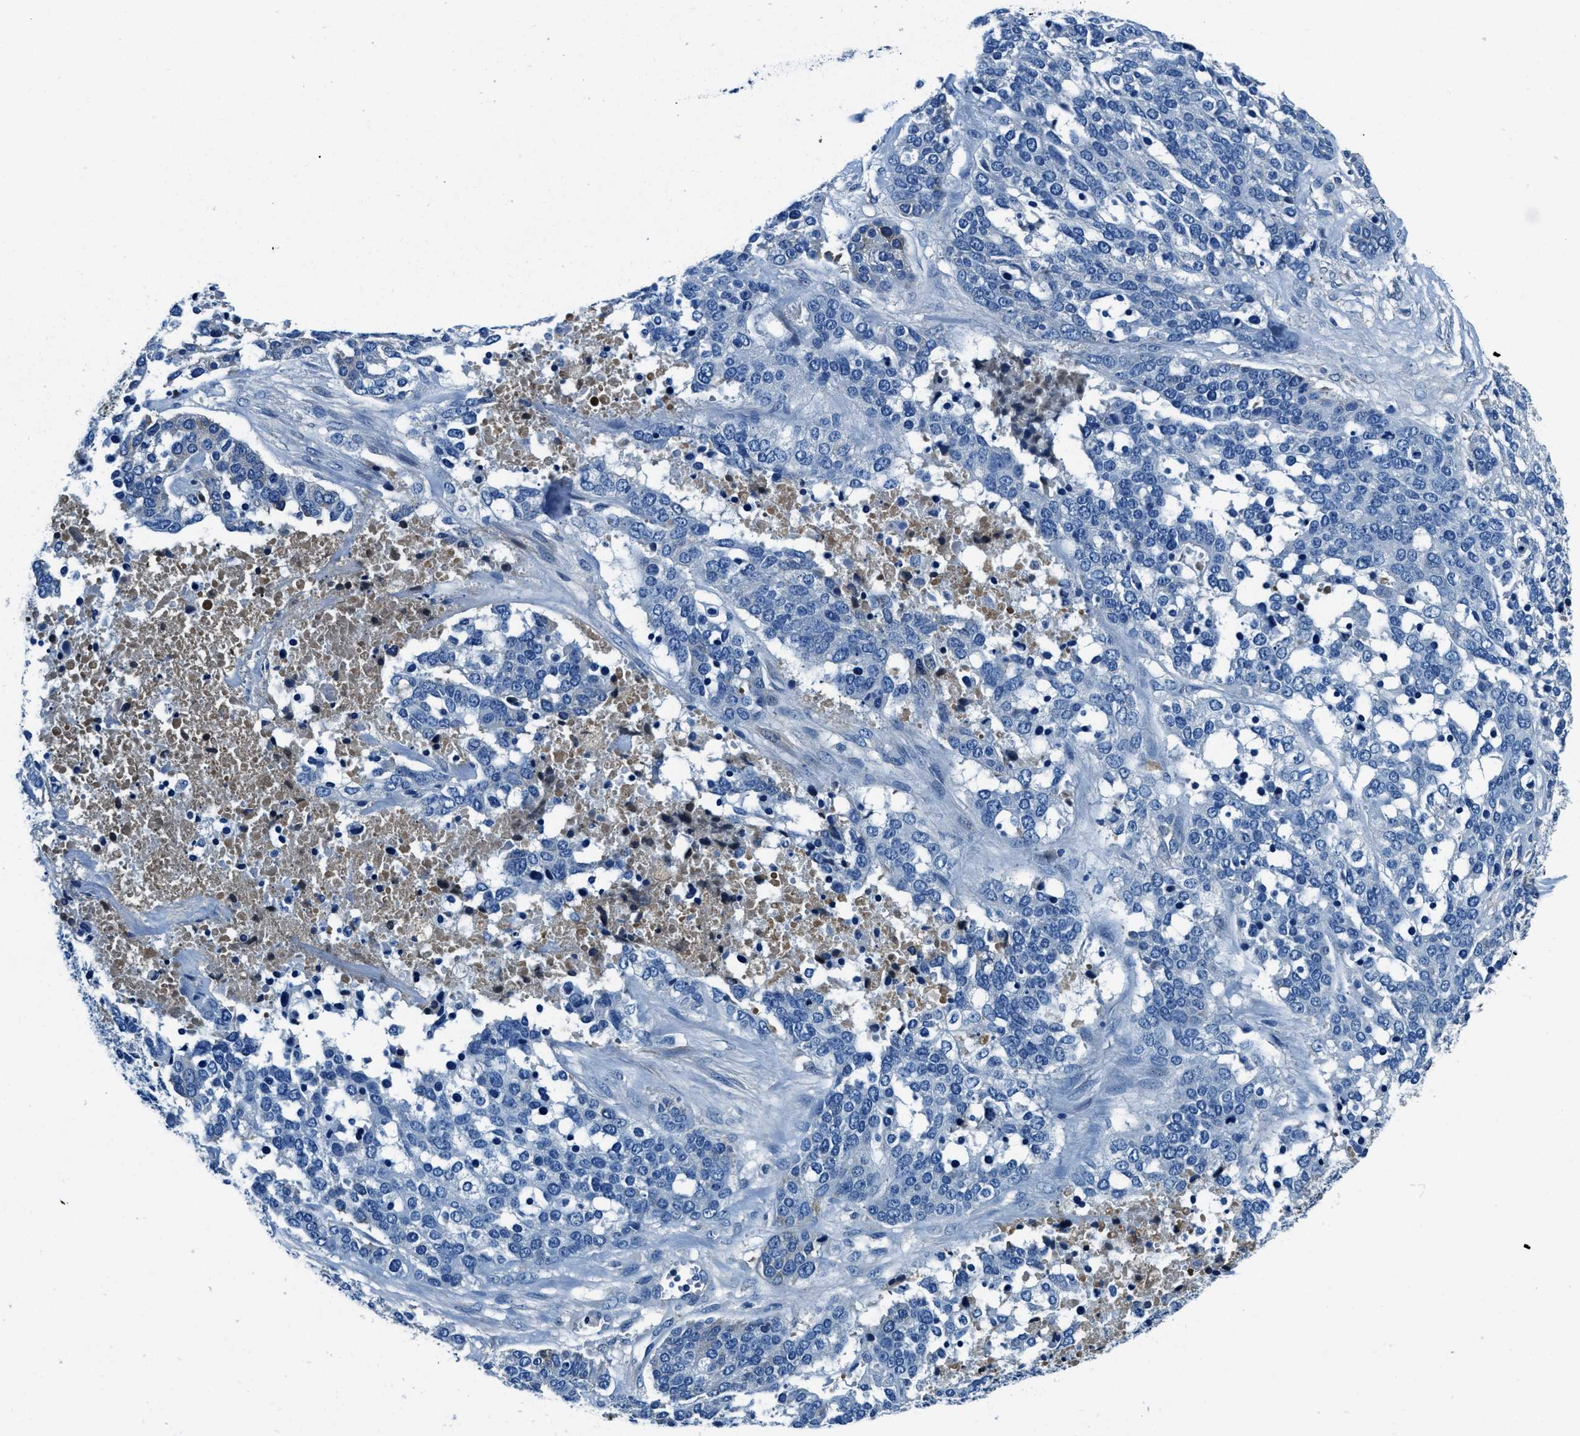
{"staining": {"intensity": "negative", "quantity": "none", "location": "none"}, "tissue": "ovarian cancer", "cell_type": "Tumor cells", "image_type": "cancer", "snomed": [{"axis": "morphology", "description": "Cystadenocarcinoma, serous, NOS"}, {"axis": "topography", "description": "Ovary"}], "caption": "Immunohistochemistry image of serous cystadenocarcinoma (ovarian) stained for a protein (brown), which displays no staining in tumor cells.", "gene": "TMEM186", "patient": {"sex": "female", "age": 44}}